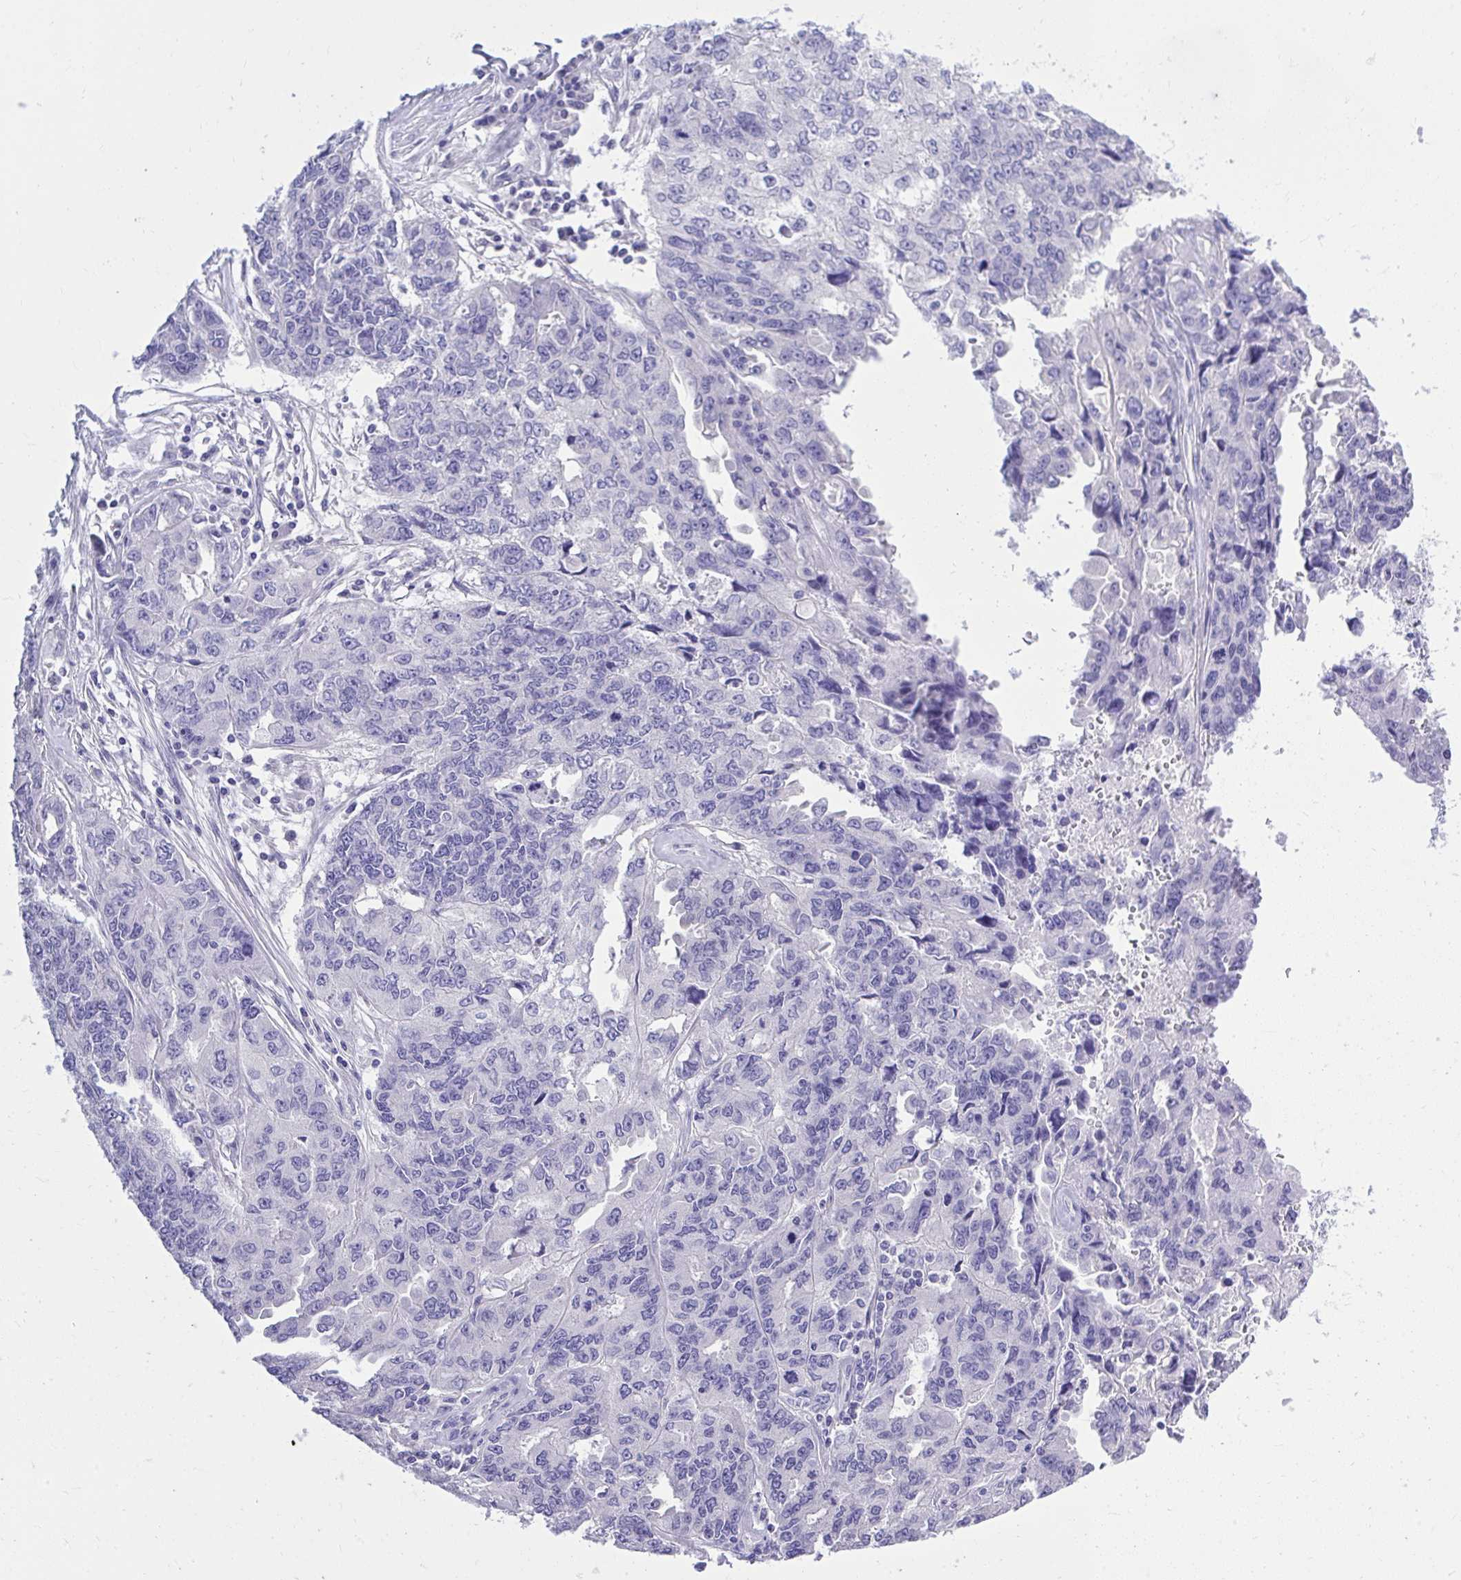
{"staining": {"intensity": "negative", "quantity": "none", "location": "none"}, "tissue": "endometrial cancer", "cell_type": "Tumor cells", "image_type": "cancer", "snomed": [{"axis": "morphology", "description": "Adenocarcinoma, NOS"}, {"axis": "topography", "description": "Uterus"}], "caption": "Endometrial cancer (adenocarcinoma) was stained to show a protein in brown. There is no significant positivity in tumor cells.", "gene": "PSD", "patient": {"sex": "female", "age": 79}}